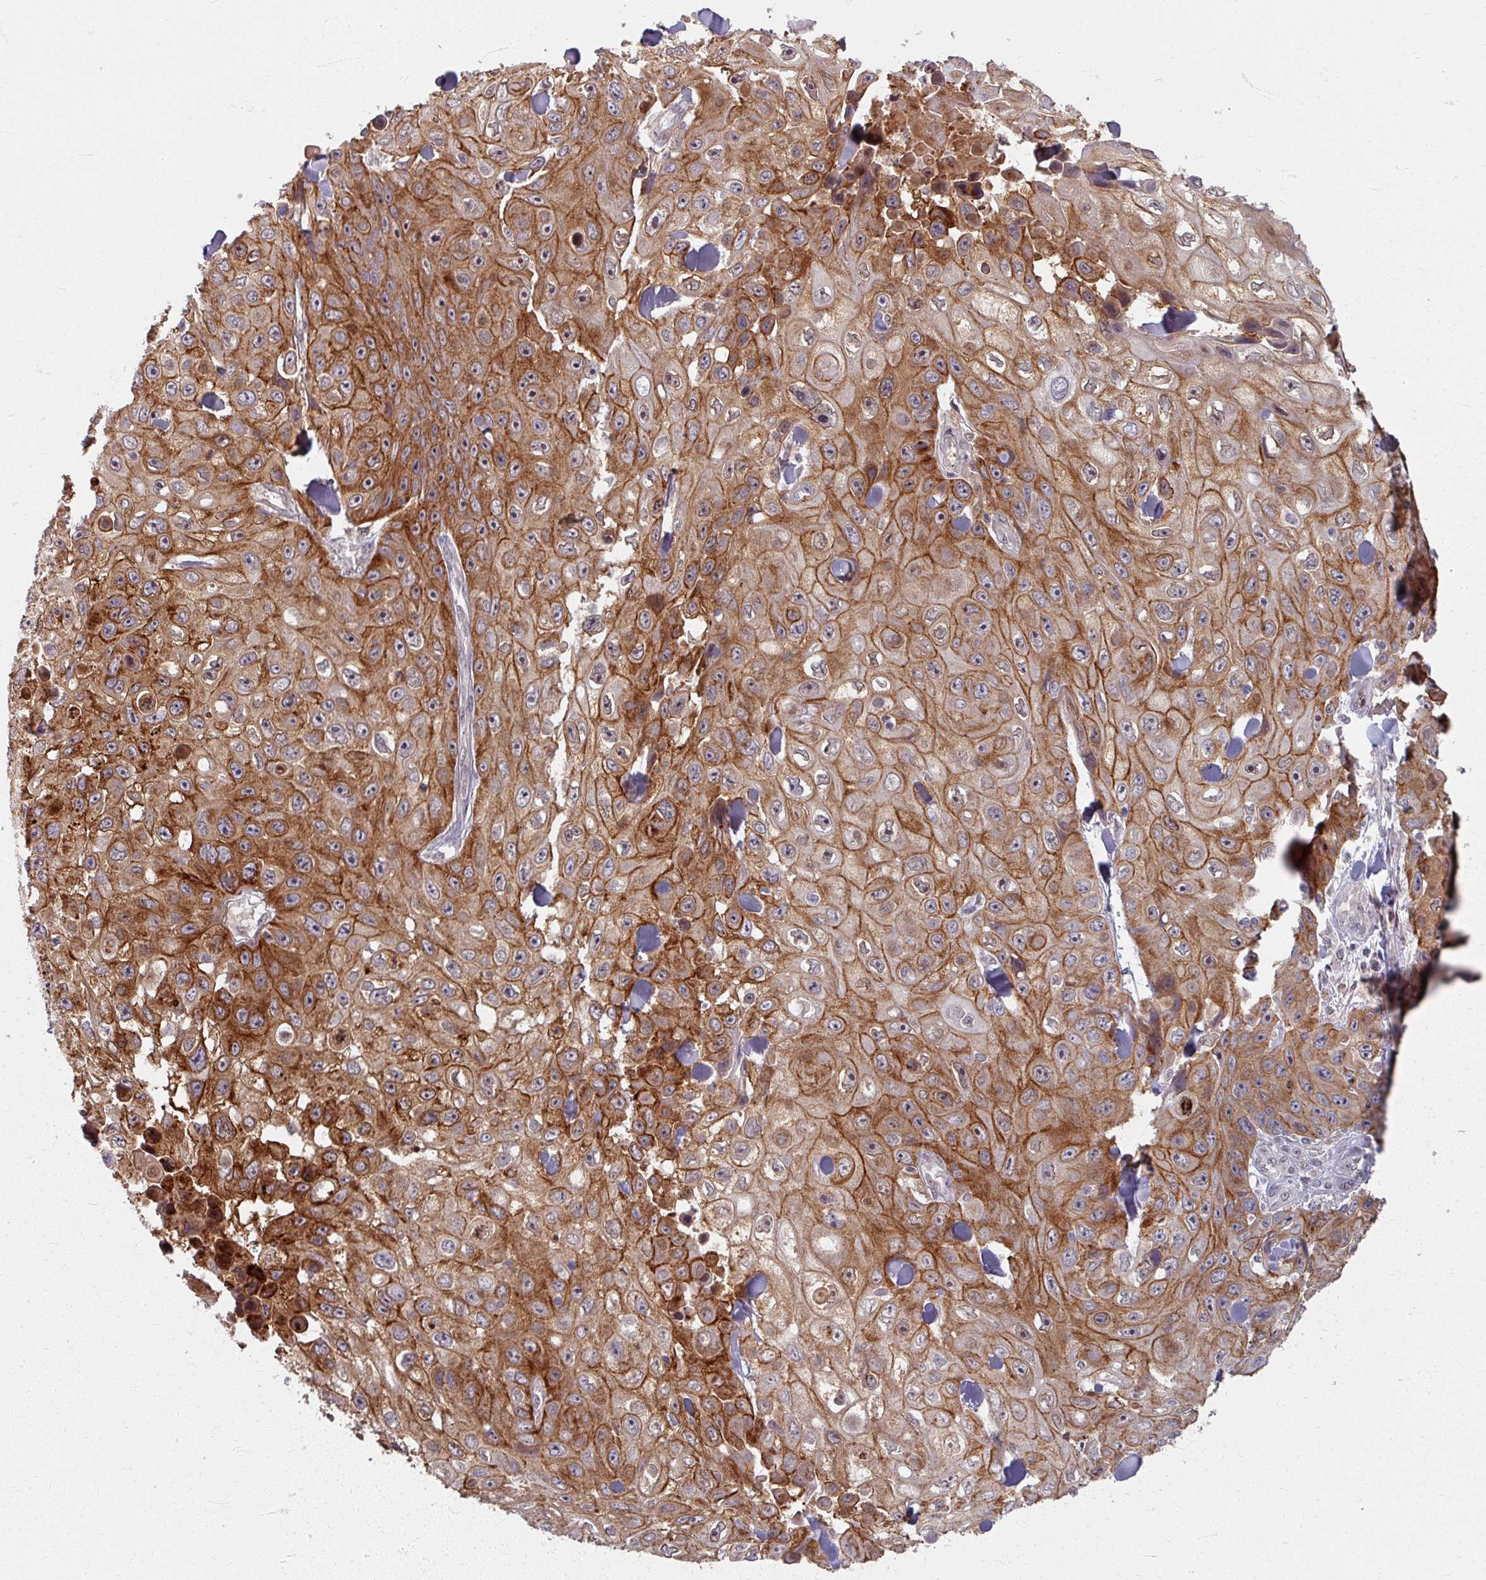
{"staining": {"intensity": "moderate", "quantity": ">75%", "location": "cytoplasmic/membranous"}, "tissue": "skin cancer", "cell_type": "Tumor cells", "image_type": "cancer", "snomed": [{"axis": "morphology", "description": "Squamous cell carcinoma, NOS"}, {"axis": "topography", "description": "Skin"}], "caption": "Tumor cells reveal medium levels of moderate cytoplasmic/membranous staining in approximately >75% of cells in skin cancer.", "gene": "KLC3", "patient": {"sex": "male", "age": 82}}